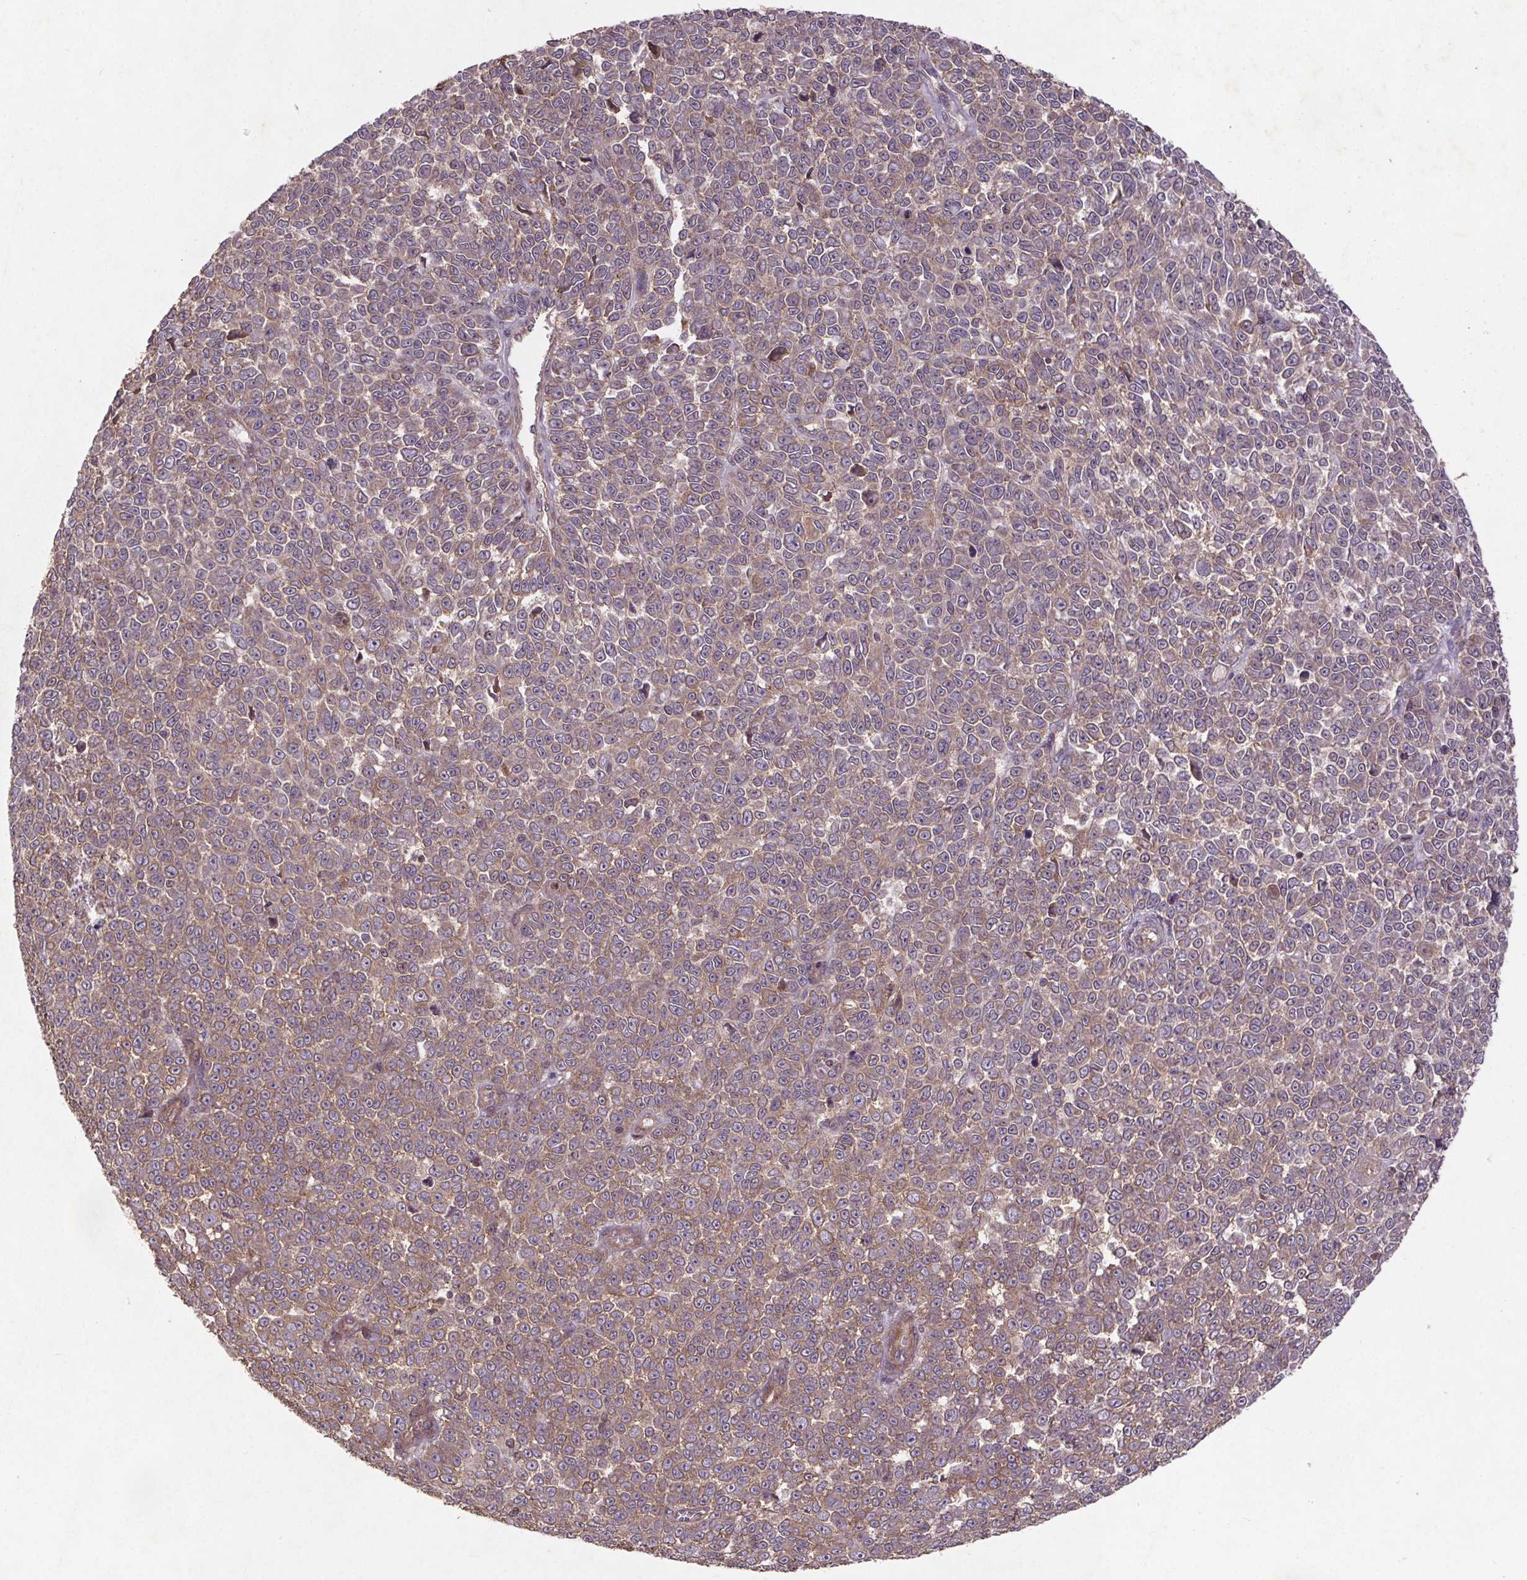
{"staining": {"intensity": "moderate", "quantity": "25%-75%", "location": "cytoplasmic/membranous"}, "tissue": "melanoma", "cell_type": "Tumor cells", "image_type": "cancer", "snomed": [{"axis": "morphology", "description": "Malignant melanoma, NOS"}, {"axis": "topography", "description": "Skin"}], "caption": "Tumor cells exhibit medium levels of moderate cytoplasmic/membranous expression in approximately 25%-75% of cells in malignant melanoma.", "gene": "STRN3", "patient": {"sex": "female", "age": 95}}